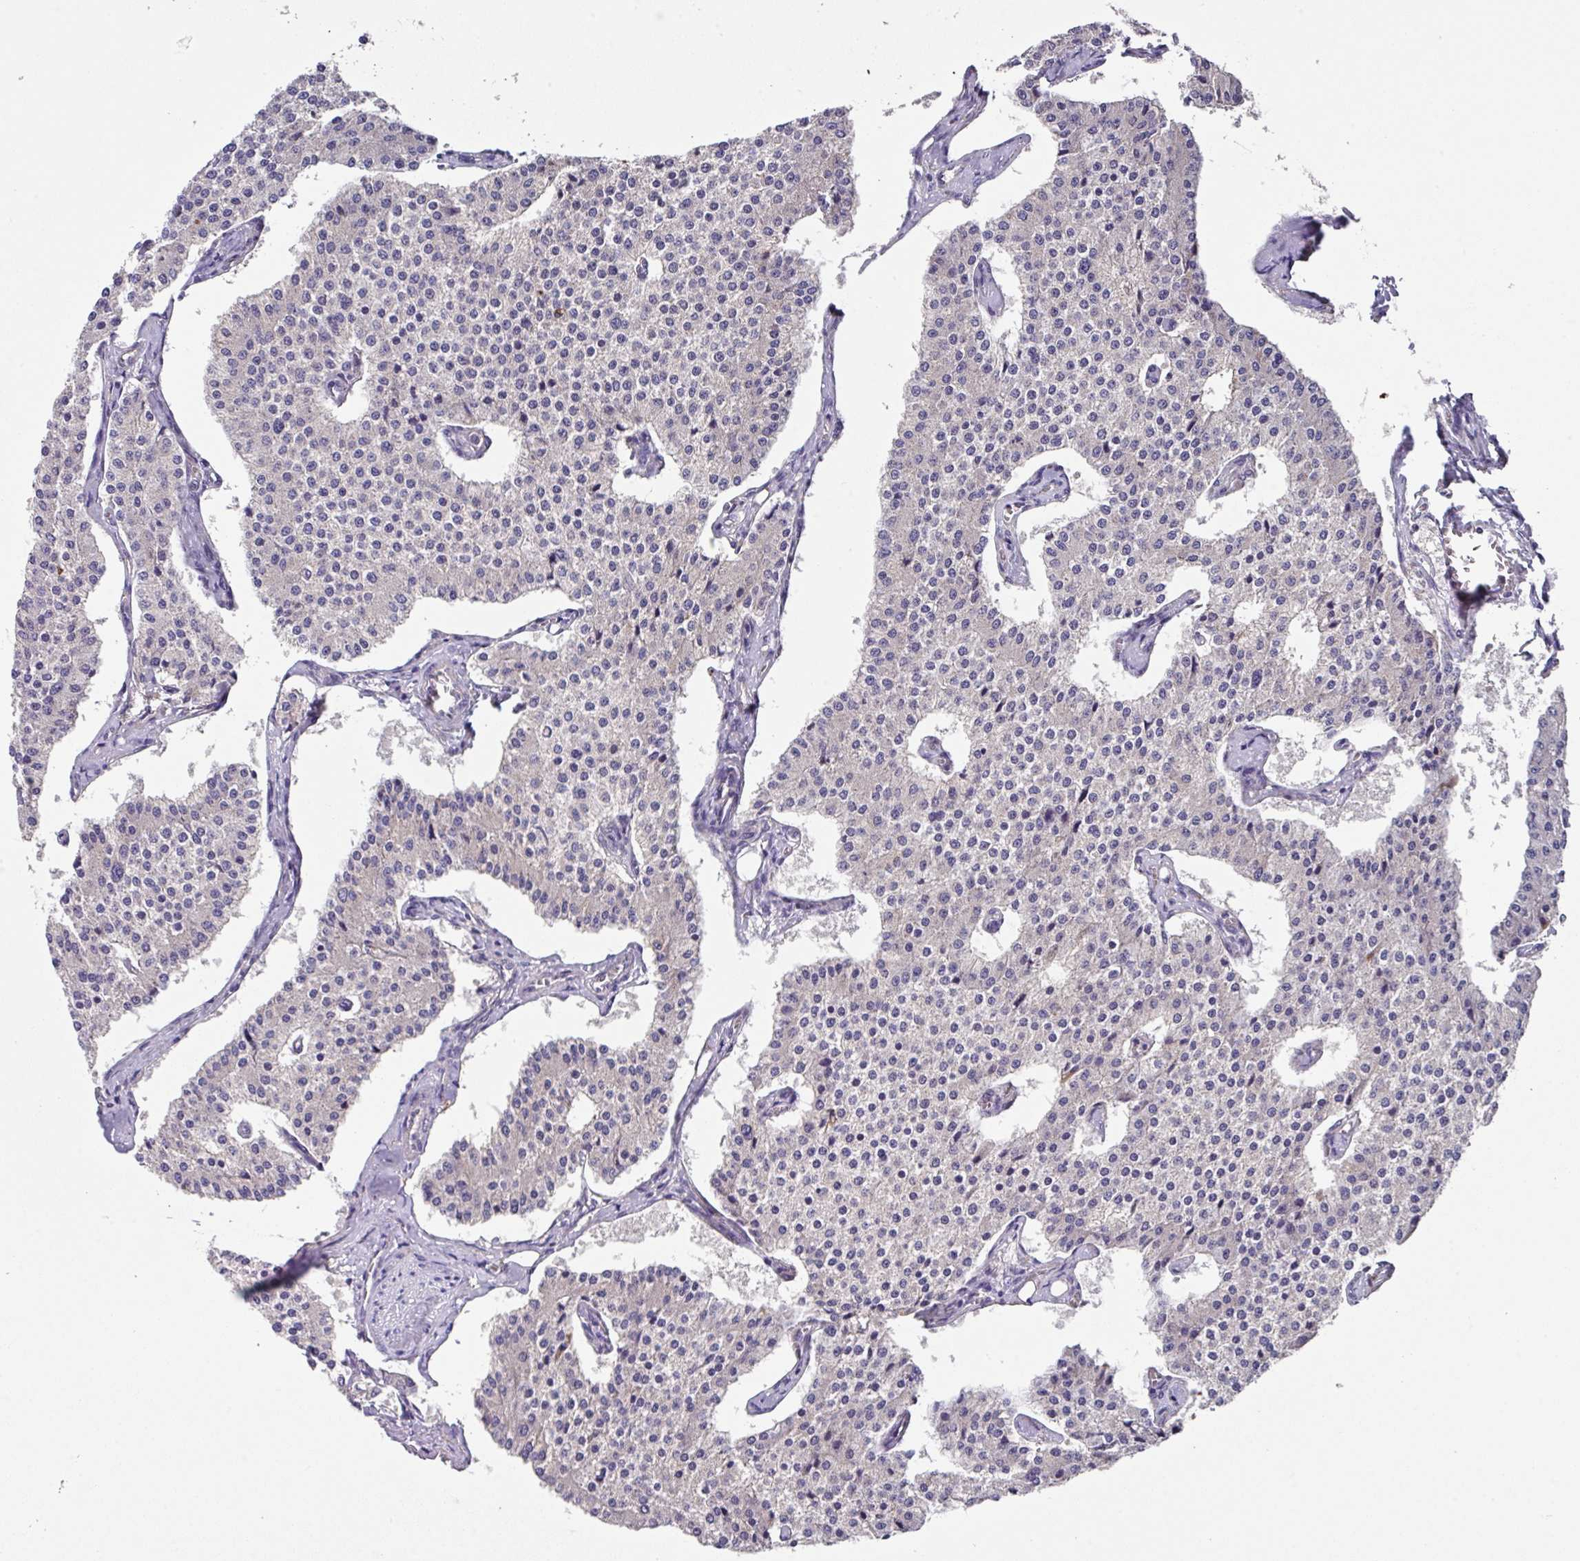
{"staining": {"intensity": "negative", "quantity": "none", "location": "none"}, "tissue": "carcinoid", "cell_type": "Tumor cells", "image_type": "cancer", "snomed": [{"axis": "morphology", "description": "Carcinoid, malignant, NOS"}, {"axis": "topography", "description": "Colon"}], "caption": "Tumor cells are negative for protein expression in human carcinoid.", "gene": "EIF4B", "patient": {"sex": "female", "age": 52}}